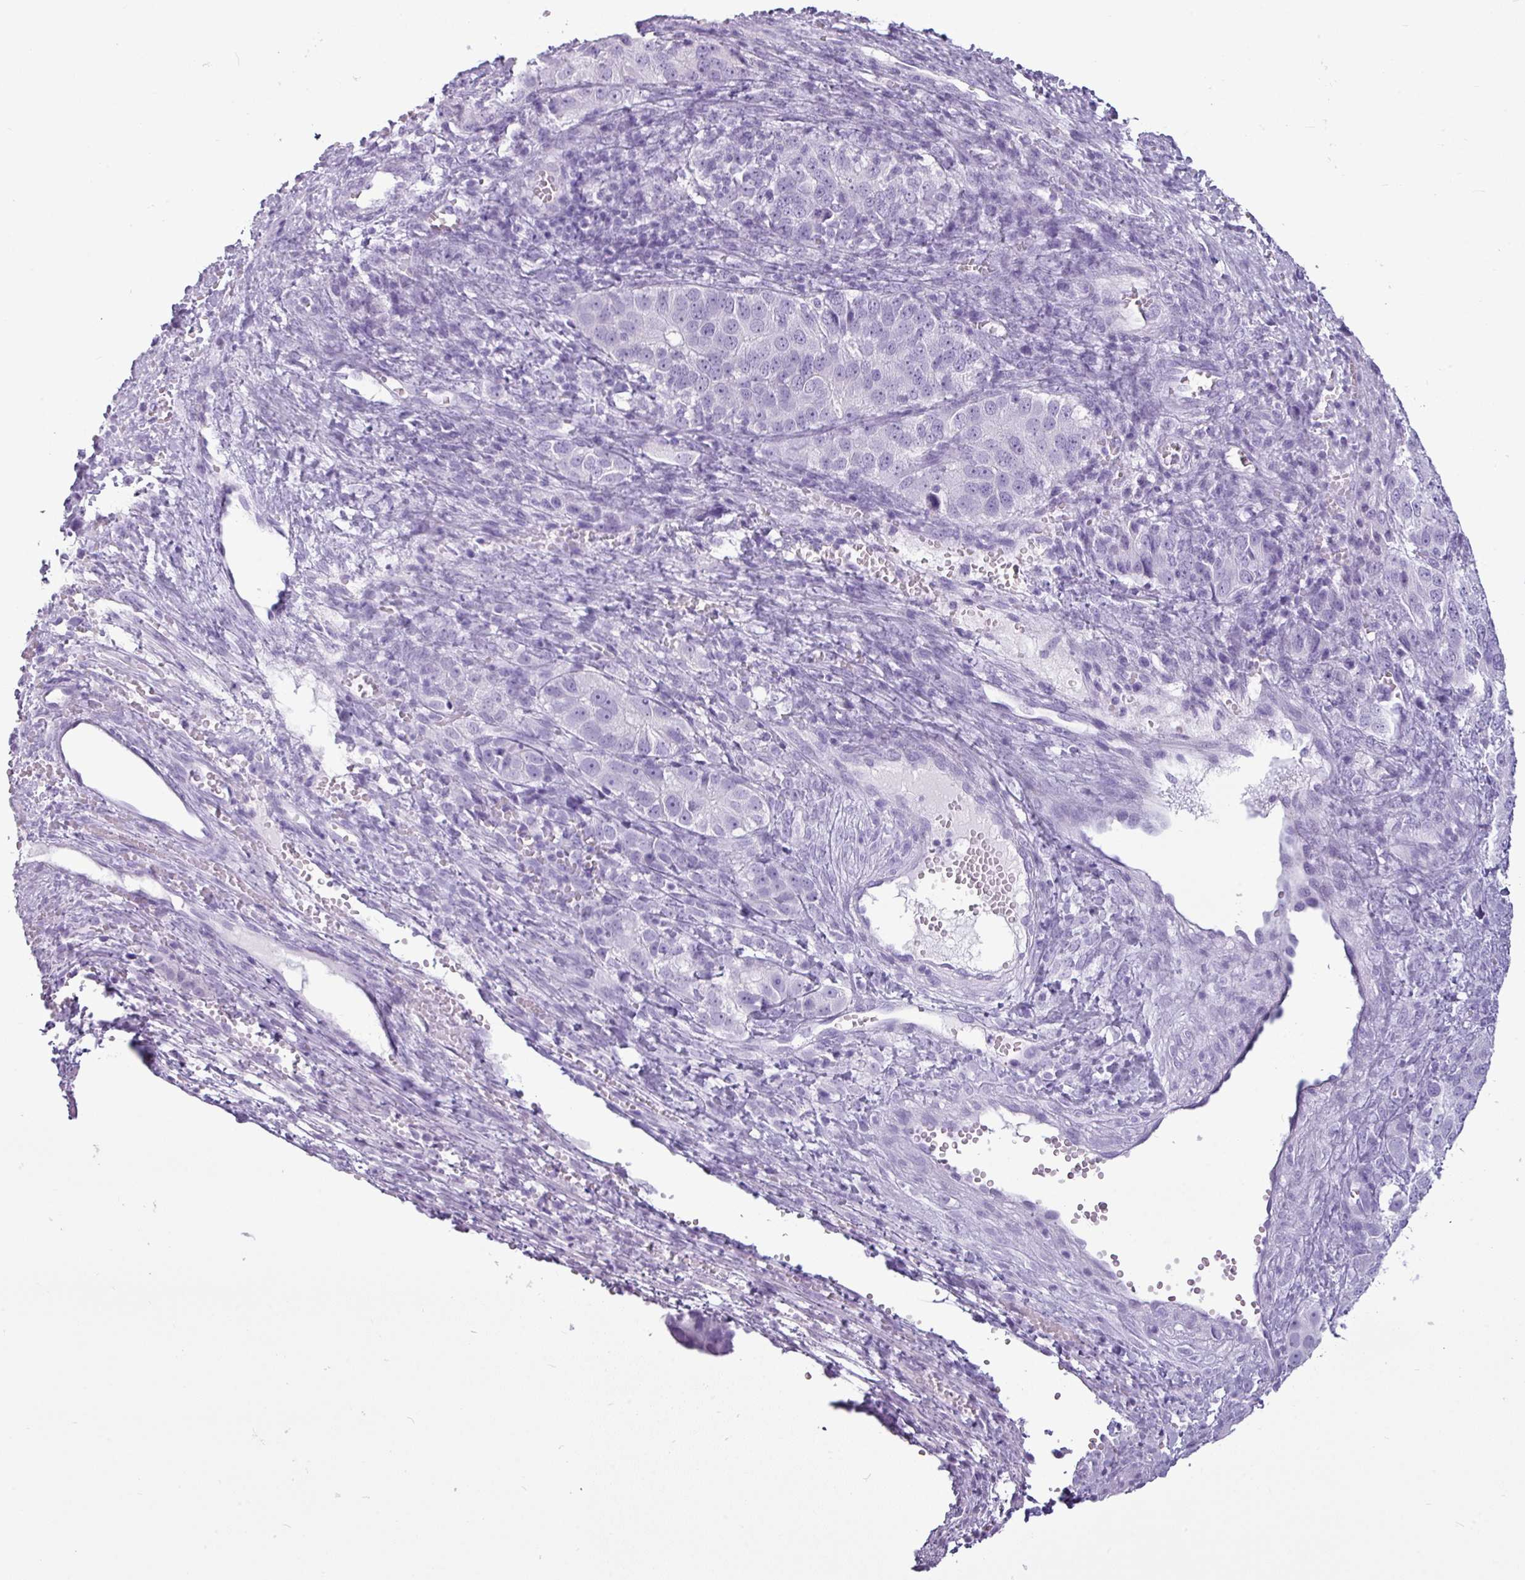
{"staining": {"intensity": "negative", "quantity": "none", "location": "none"}, "tissue": "ovarian cancer", "cell_type": "Tumor cells", "image_type": "cancer", "snomed": [{"axis": "morphology", "description": "Carcinoma, endometroid"}, {"axis": "topography", "description": "Ovary"}], "caption": "There is no significant staining in tumor cells of endometroid carcinoma (ovarian). The staining is performed using DAB brown chromogen with nuclei counter-stained in using hematoxylin.", "gene": "AMY1B", "patient": {"sex": "female", "age": 51}}